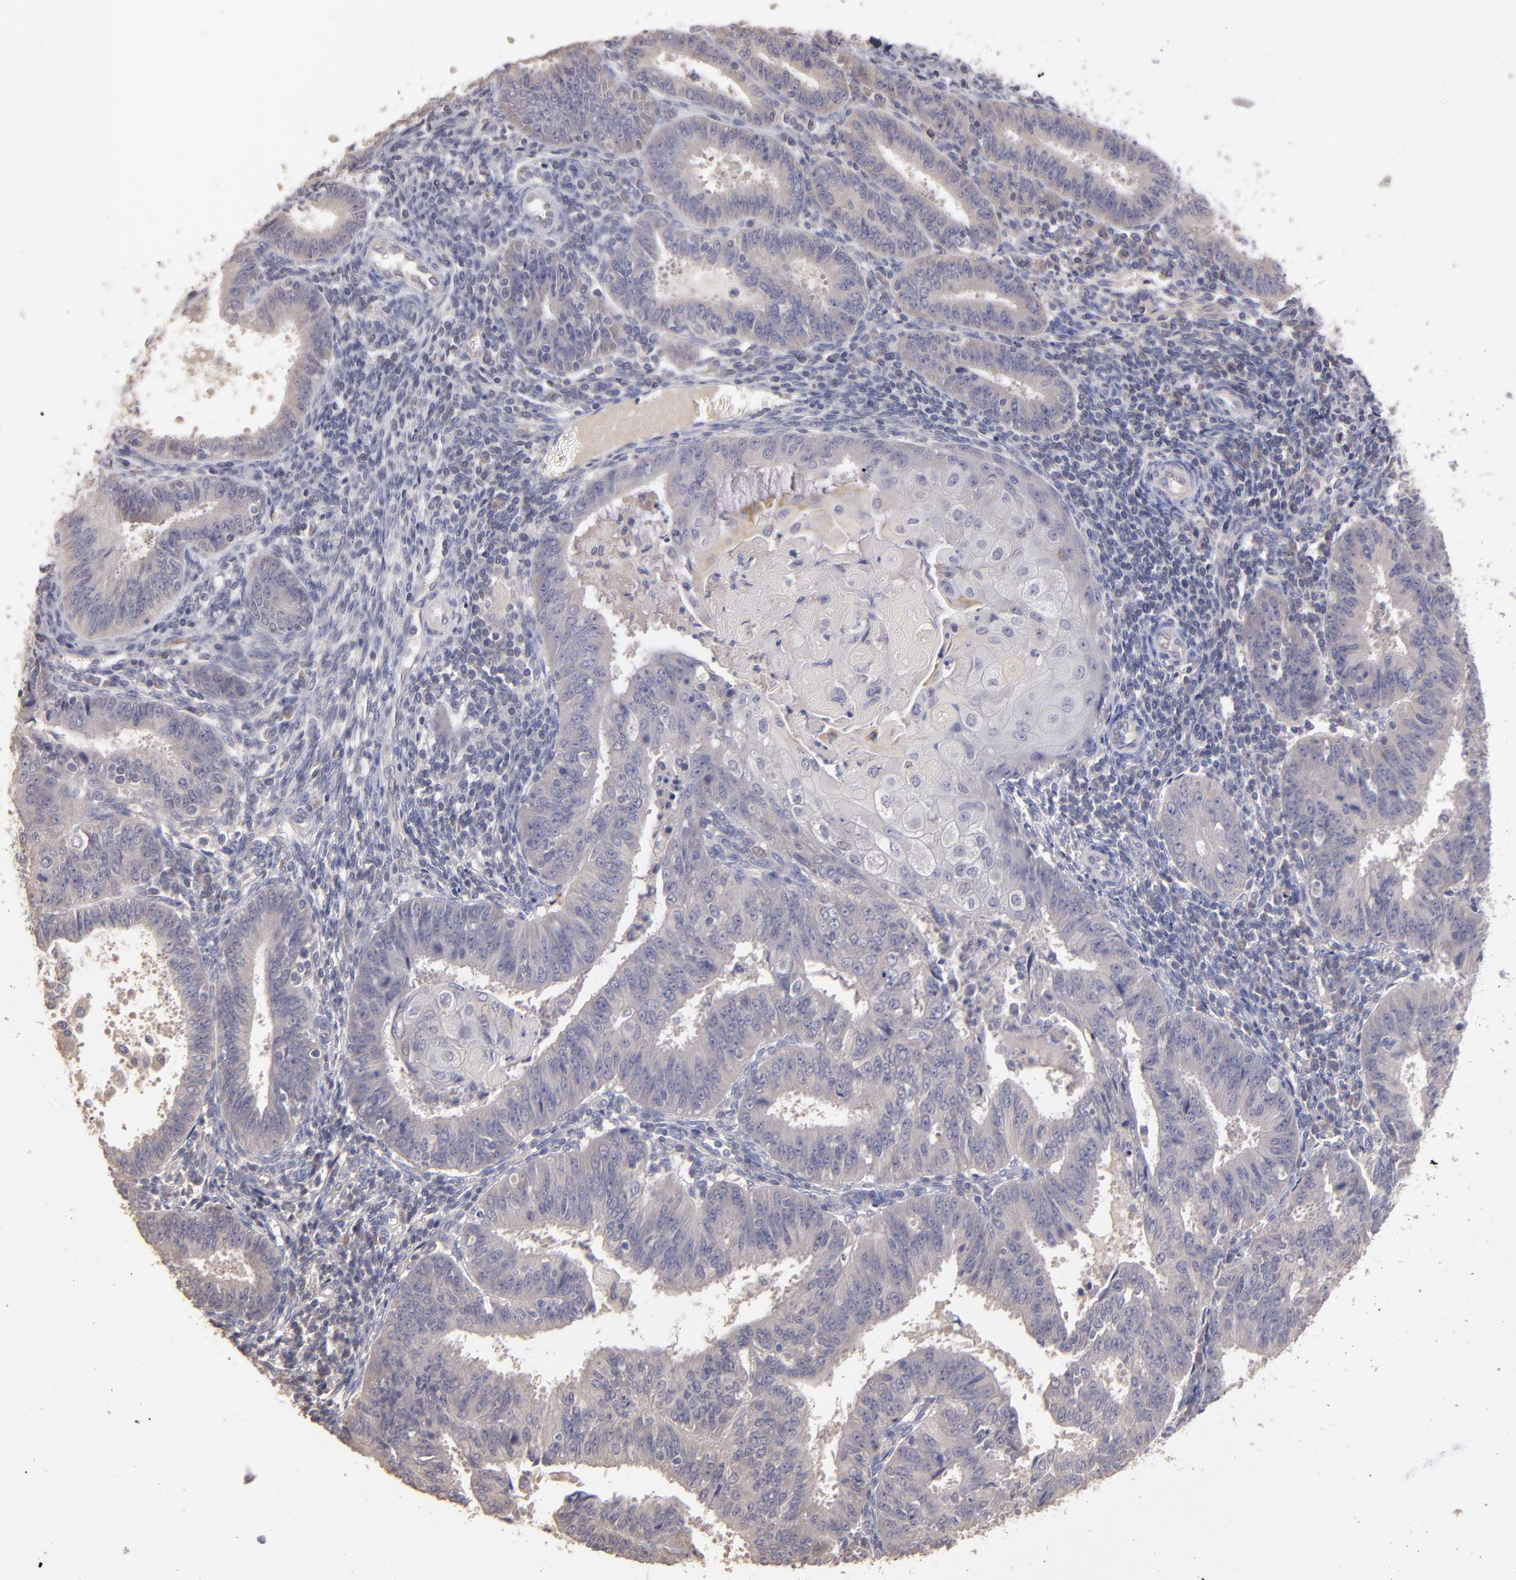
{"staining": {"intensity": "weak", "quantity": "<25%", "location": "cytoplasmic/membranous"}, "tissue": "endometrial cancer", "cell_type": "Tumor cells", "image_type": "cancer", "snomed": [{"axis": "morphology", "description": "Adenocarcinoma, NOS"}, {"axis": "topography", "description": "Endometrium"}], "caption": "The image reveals no staining of tumor cells in endometrial cancer (adenocarcinoma).", "gene": "GNAZ", "patient": {"sex": "female", "age": 42}}